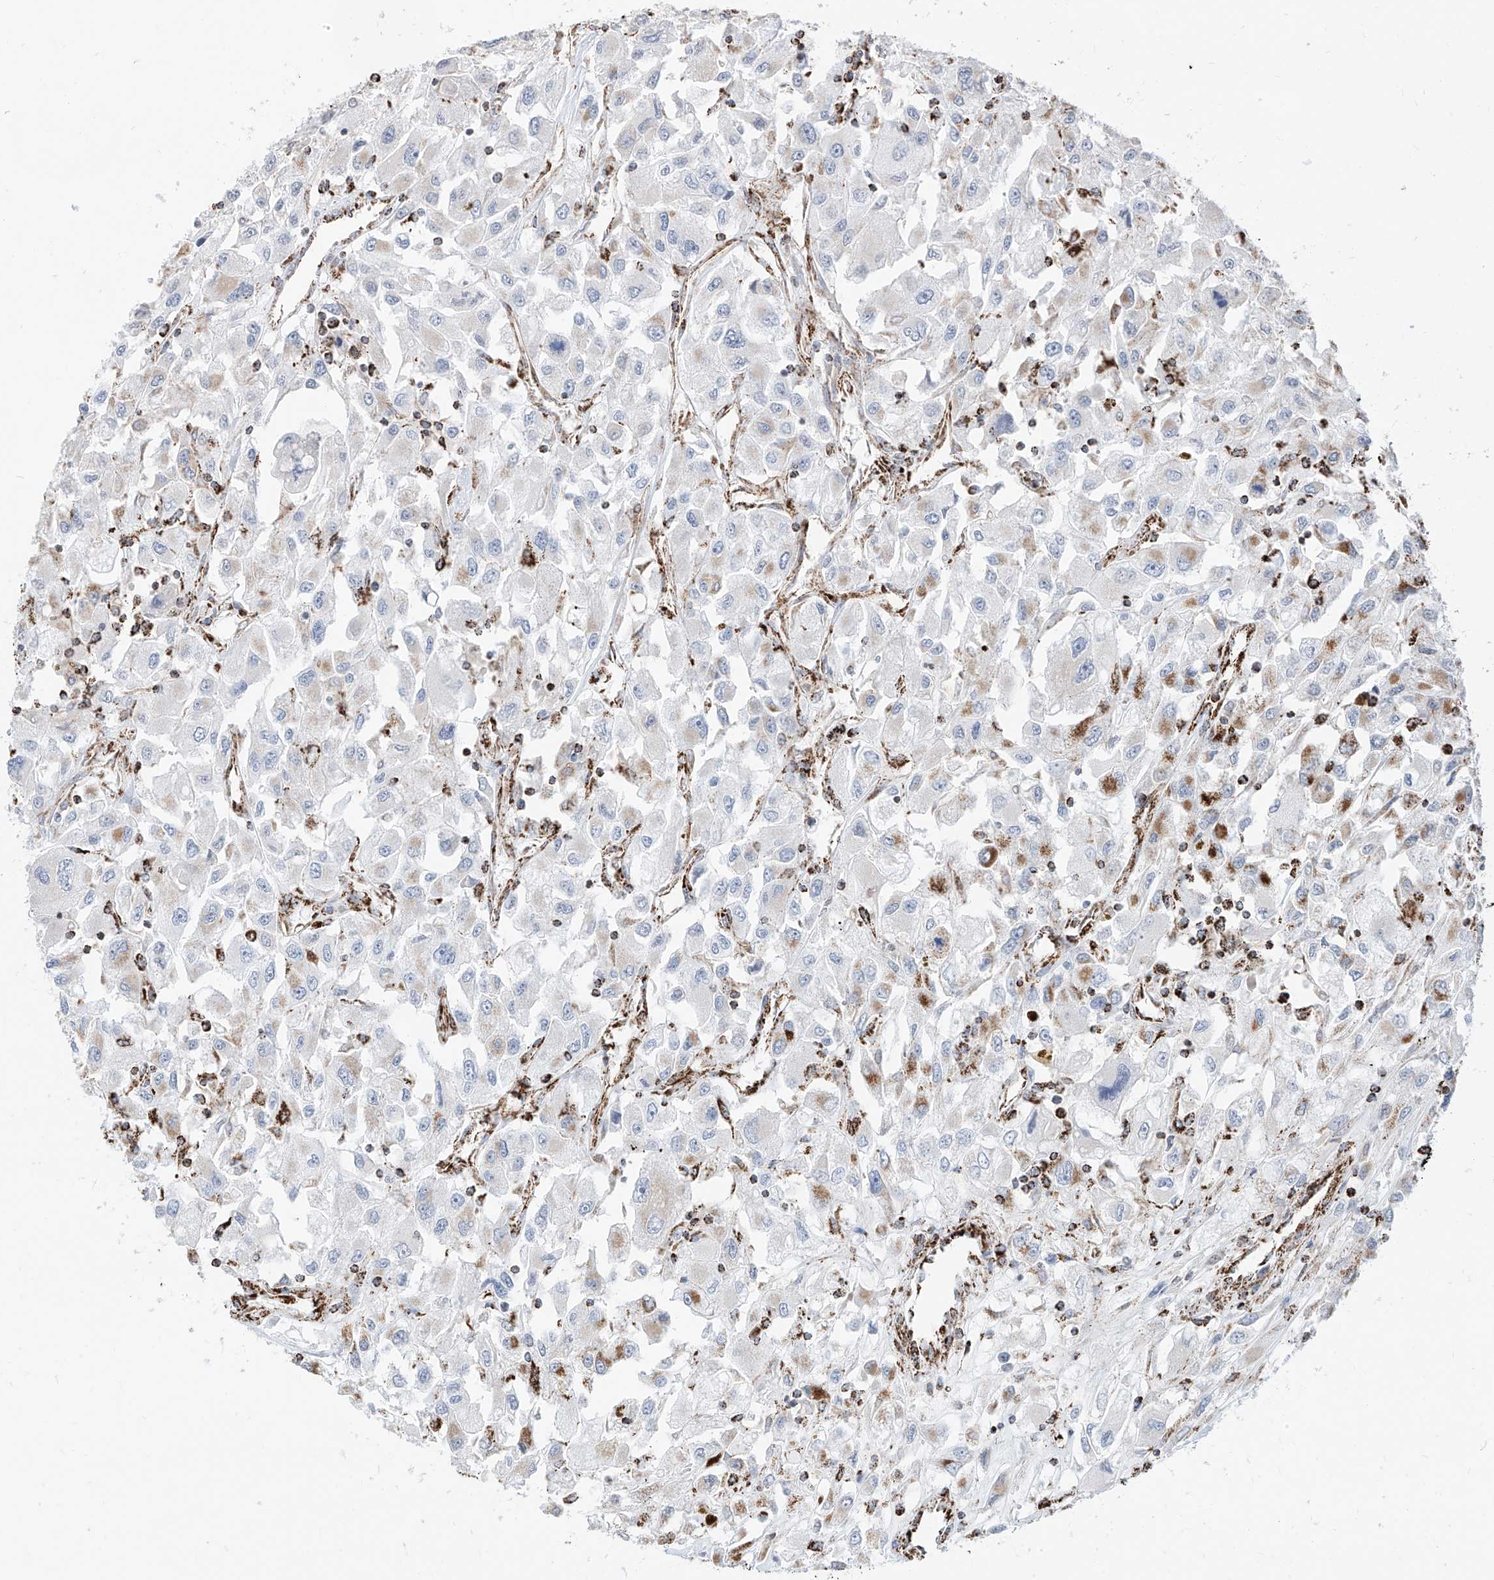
{"staining": {"intensity": "moderate", "quantity": "<25%", "location": "cytoplasmic/membranous"}, "tissue": "renal cancer", "cell_type": "Tumor cells", "image_type": "cancer", "snomed": [{"axis": "morphology", "description": "Adenocarcinoma, NOS"}, {"axis": "topography", "description": "Kidney"}], "caption": "Human renal cancer stained for a protein (brown) displays moderate cytoplasmic/membranous positive staining in approximately <25% of tumor cells.", "gene": "COX5B", "patient": {"sex": "female", "age": 52}}